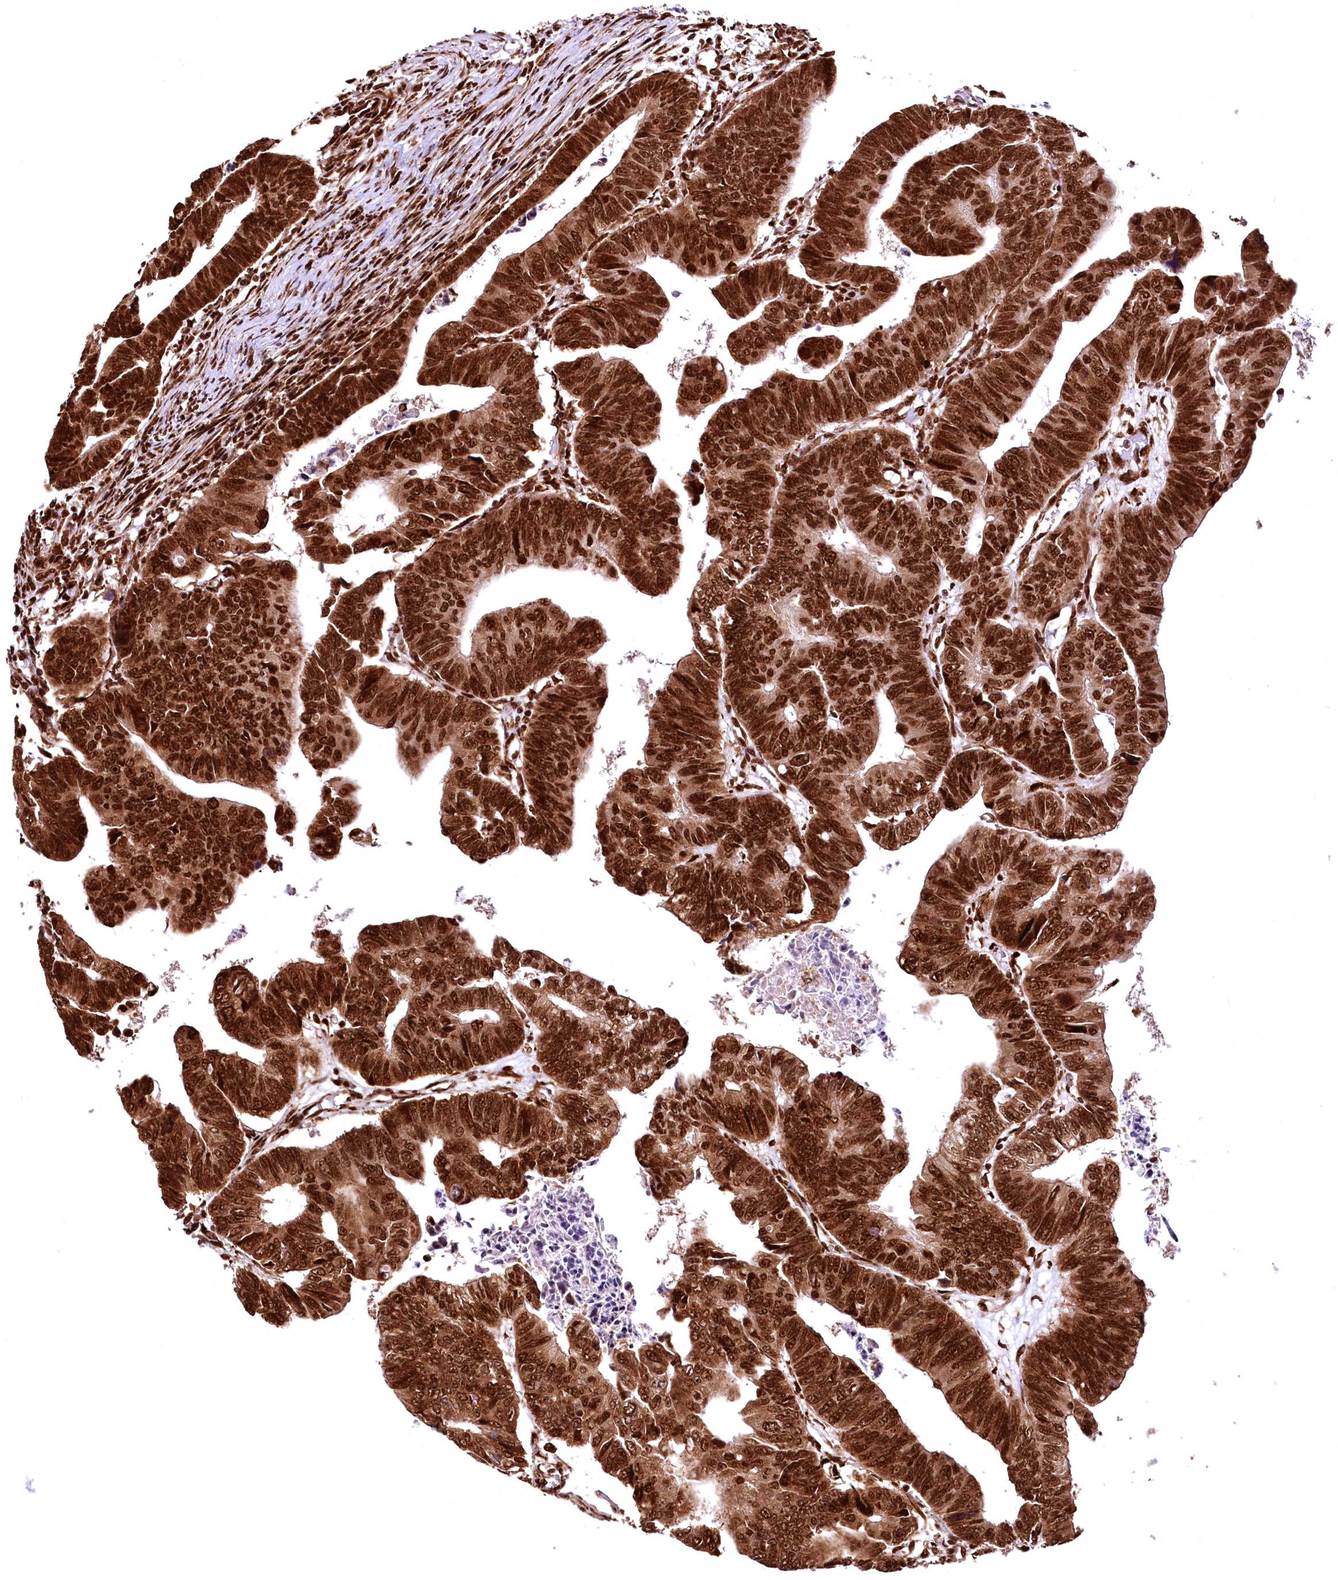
{"staining": {"intensity": "strong", "quantity": ">75%", "location": "nuclear"}, "tissue": "colorectal cancer", "cell_type": "Tumor cells", "image_type": "cancer", "snomed": [{"axis": "morphology", "description": "Adenocarcinoma, NOS"}, {"axis": "topography", "description": "Rectum"}], "caption": "High-magnification brightfield microscopy of colorectal cancer (adenocarcinoma) stained with DAB (brown) and counterstained with hematoxylin (blue). tumor cells exhibit strong nuclear expression is identified in about>75% of cells. (DAB (3,3'-diaminobenzidine) = brown stain, brightfield microscopy at high magnification).", "gene": "PDS5B", "patient": {"sex": "female", "age": 65}}